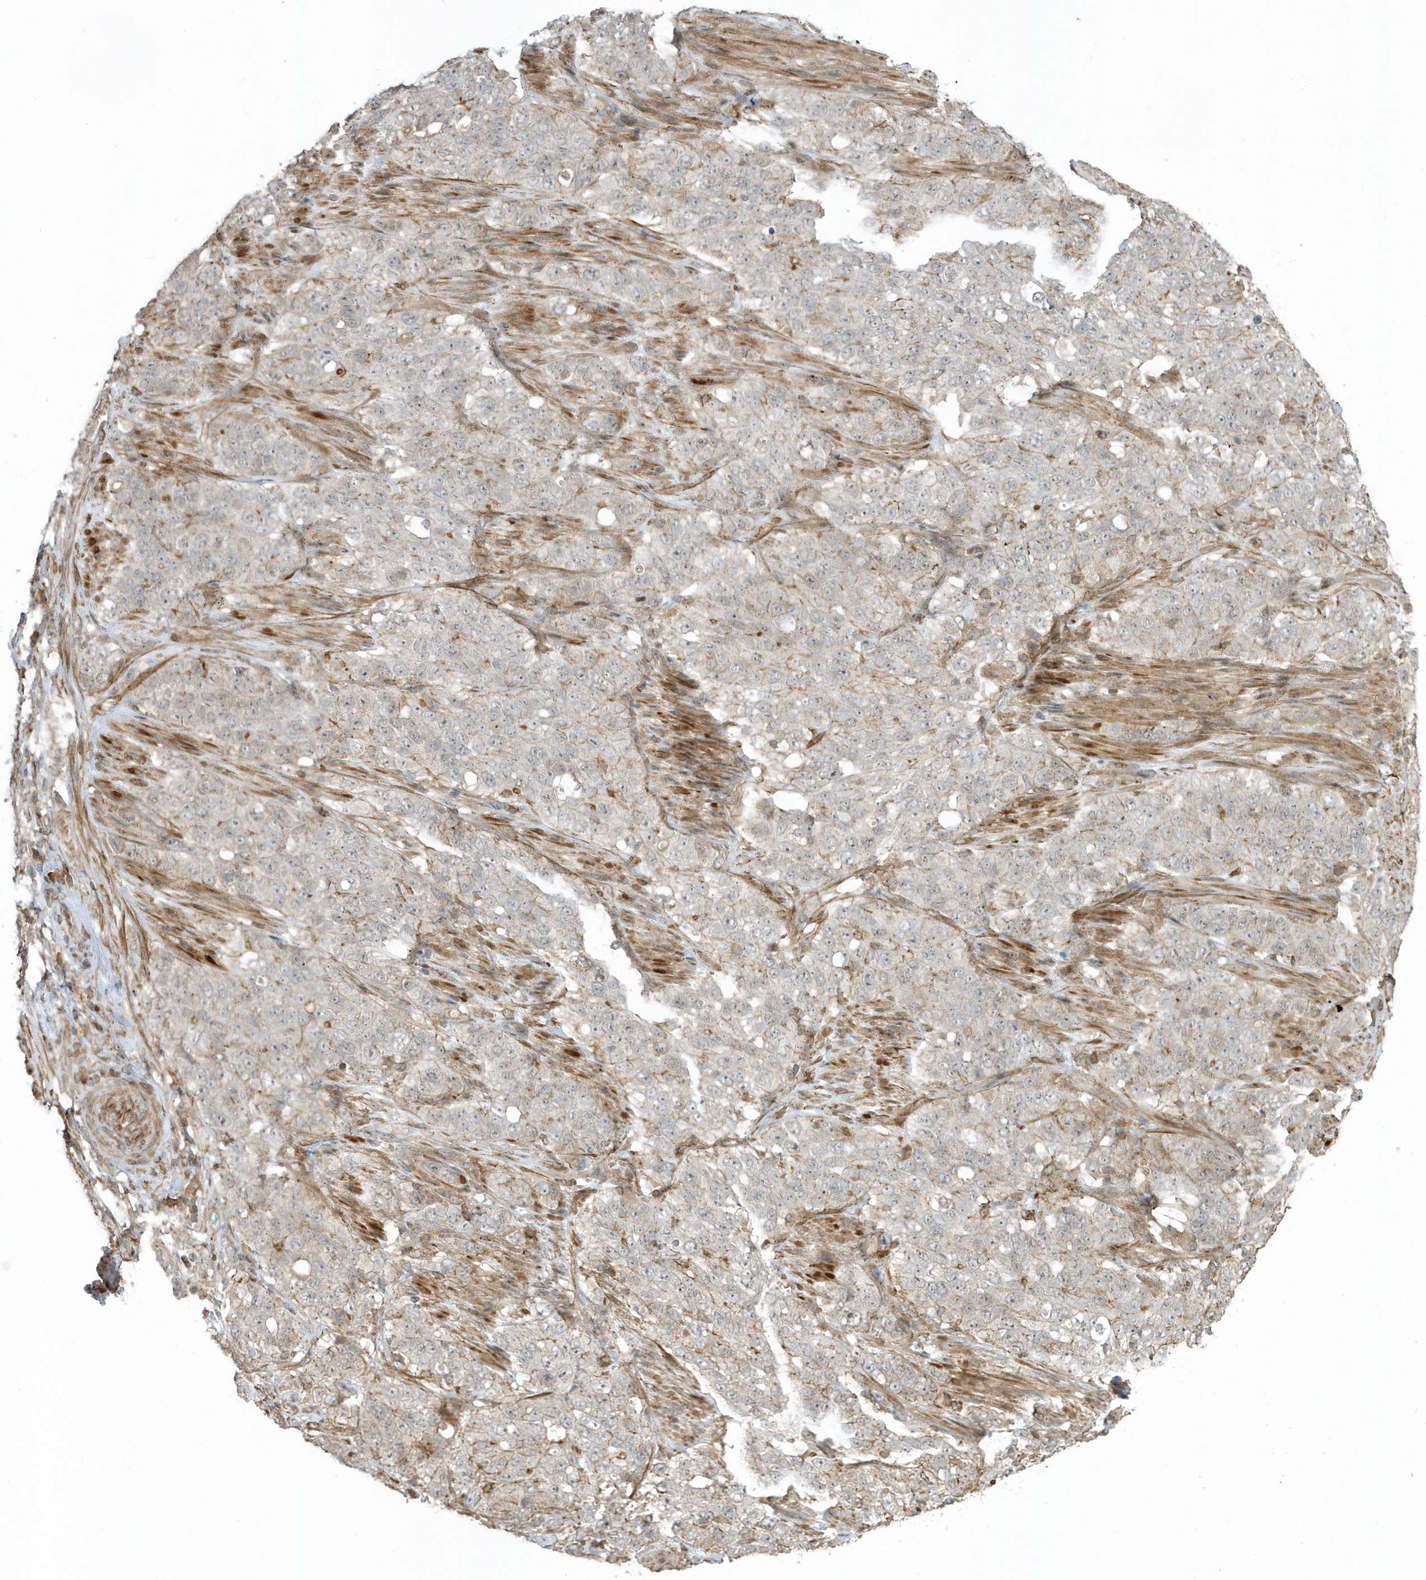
{"staining": {"intensity": "weak", "quantity": "<25%", "location": "cytoplasmic/membranous"}, "tissue": "stomach cancer", "cell_type": "Tumor cells", "image_type": "cancer", "snomed": [{"axis": "morphology", "description": "Adenocarcinoma, NOS"}, {"axis": "topography", "description": "Stomach"}], "caption": "Tumor cells are negative for protein expression in human stomach cancer. (DAB (3,3'-diaminobenzidine) immunohistochemistry (IHC) with hematoxylin counter stain).", "gene": "ZBTB8A", "patient": {"sex": "male", "age": 48}}